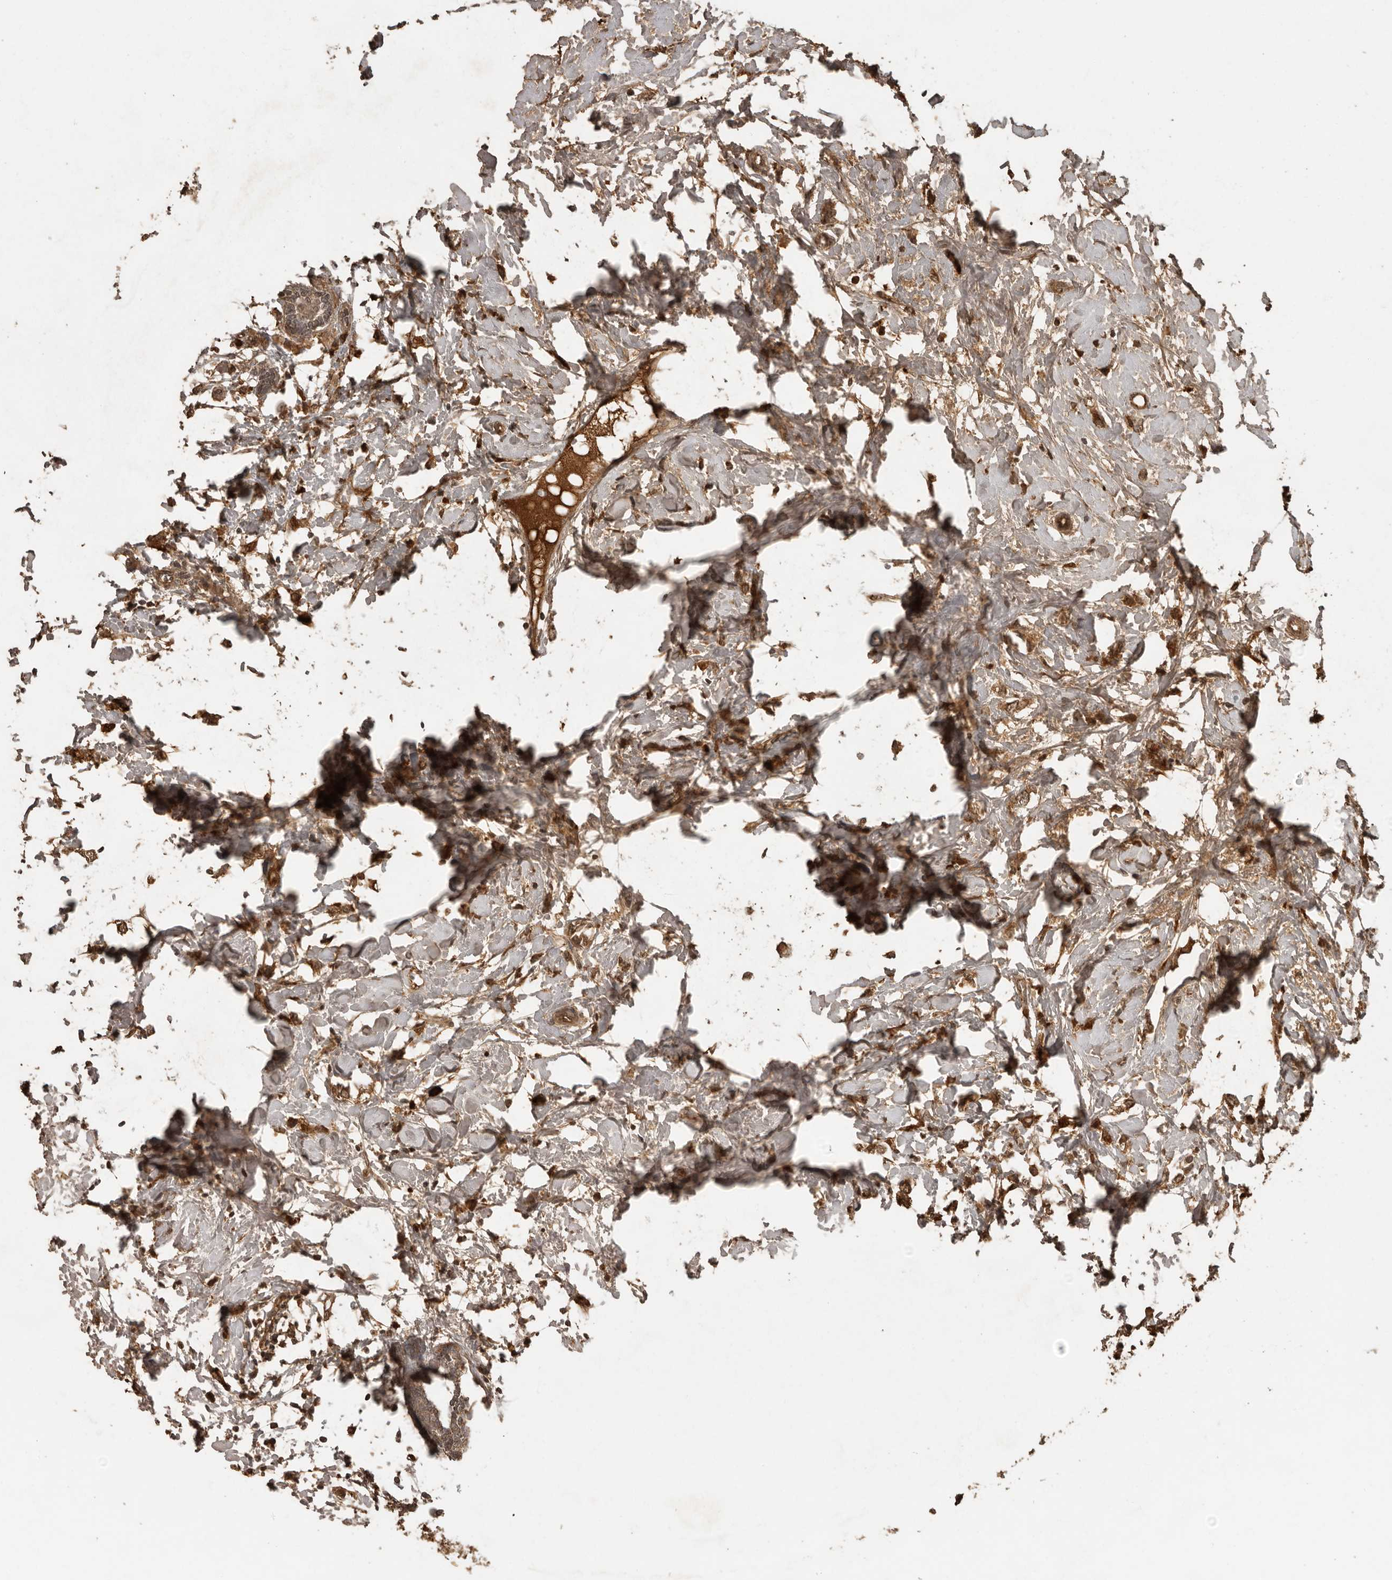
{"staining": {"intensity": "moderate", "quantity": ">75%", "location": "cytoplasmic/membranous"}, "tissue": "breast cancer", "cell_type": "Tumor cells", "image_type": "cancer", "snomed": [{"axis": "morphology", "description": "Normal tissue, NOS"}, {"axis": "morphology", "description": "Lobular carcinoma"}, {"axis": "topography", "description": "Breast"}], "caption": "About >75% of tumor cells in breast lobular carcinoma reveal moderate cytoplasmic/membranous protein staining as visualized by brown immunohistochemical staining.", "gene": "CTF1", "patient": {"sex": "female", "age": 47}}